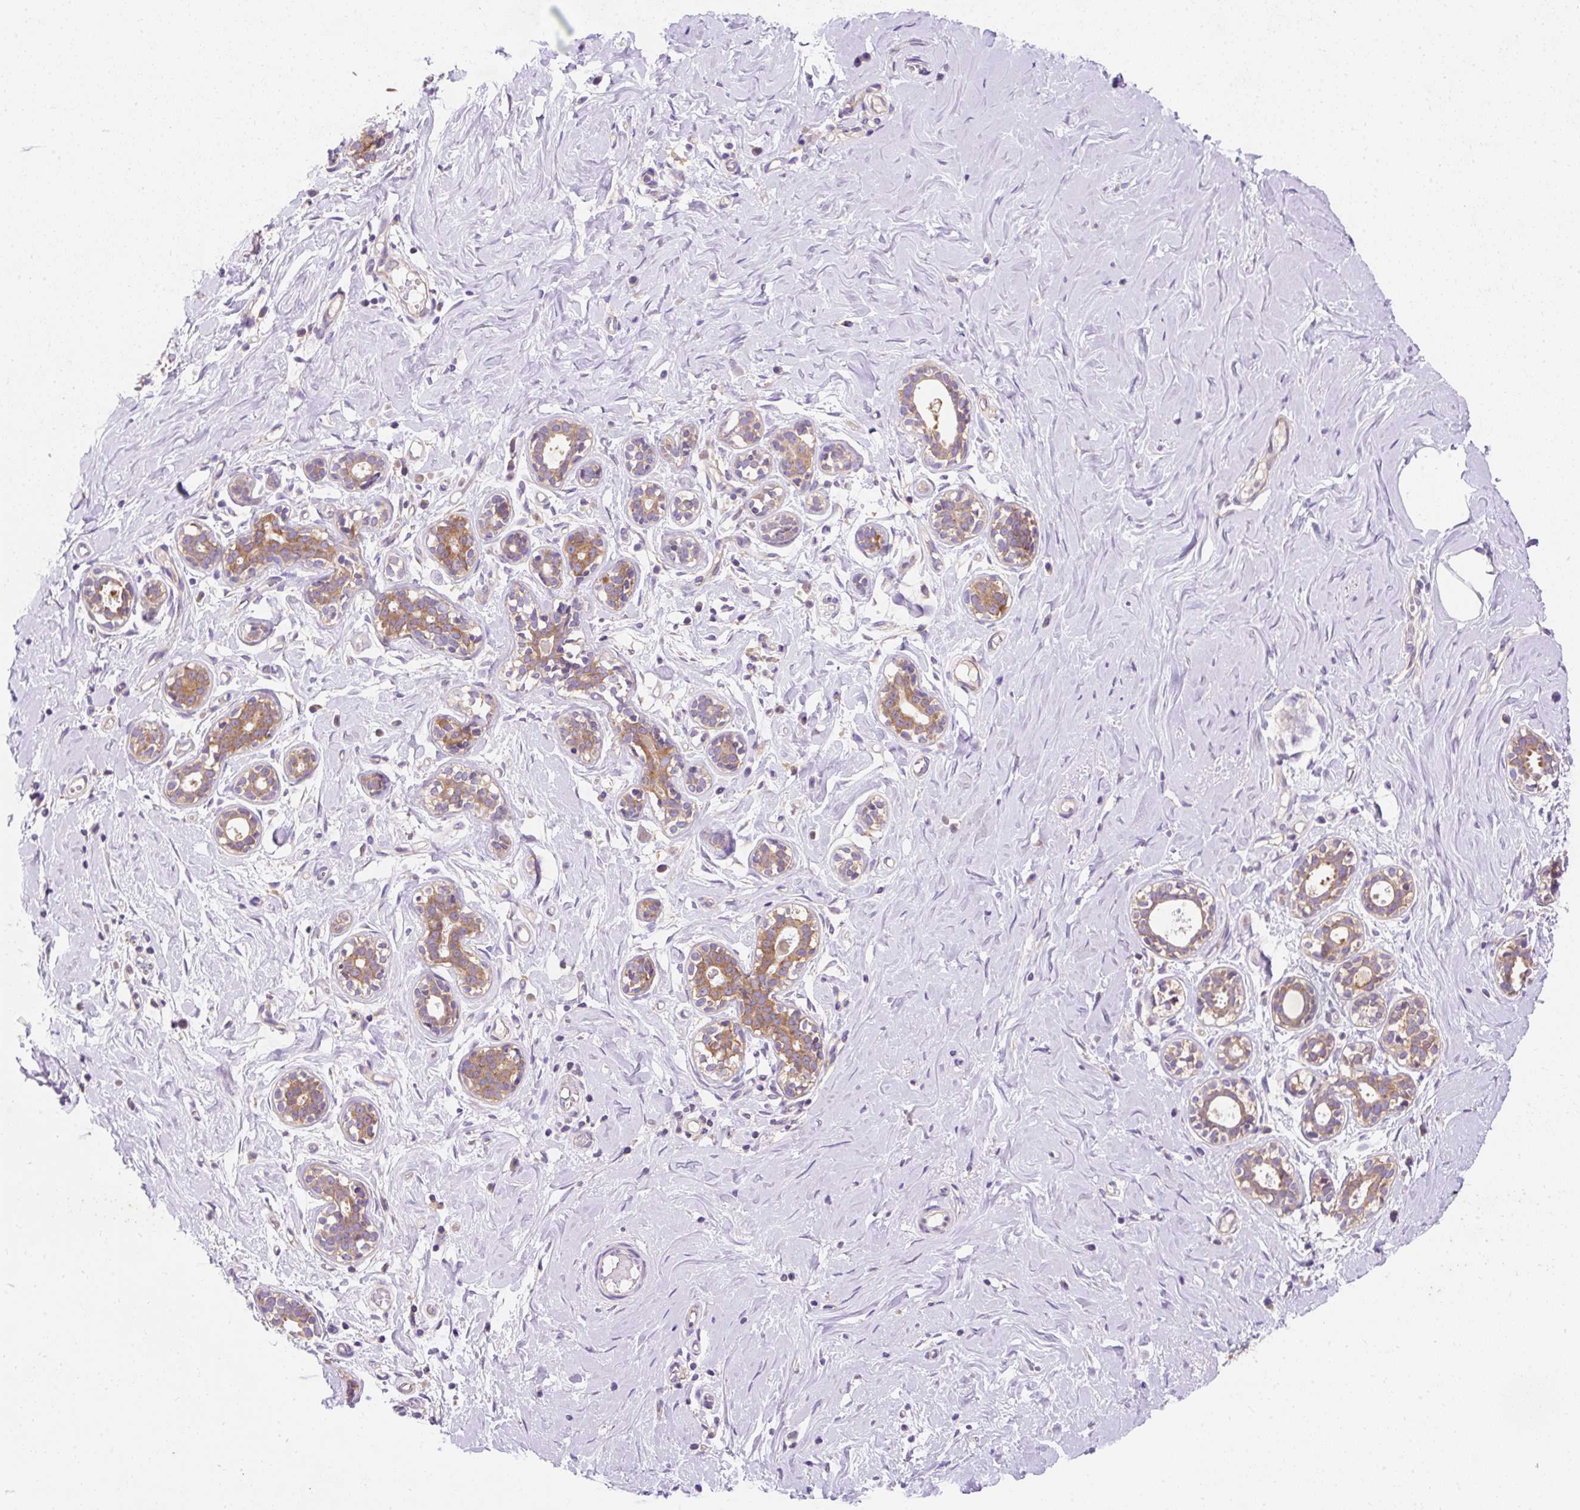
{"staining": {"intensity": "negative", "quantity": "none", "location": "none"}, "tissue": "breast", "cell_type": "Adipocytes", "image_type": "normal", "snomed": [{"axis": "morphology", "description": "Normal tissue, NOS"}, {"axis": "topography", "description": "Breast"}], "caption": "High magnification brightfield microscopy of benign breast stained with DAB (brown) and counterstained with hematoxylin (blue): adipocytes show no significant positivity. The staining is performed using DAB (3,3'-diaminobenzidine) brown chromogen with nuclei counter-stained in using hematoxylin.", "gene": "OR4K15", "patient": {"sex": "female", "age": 27}}